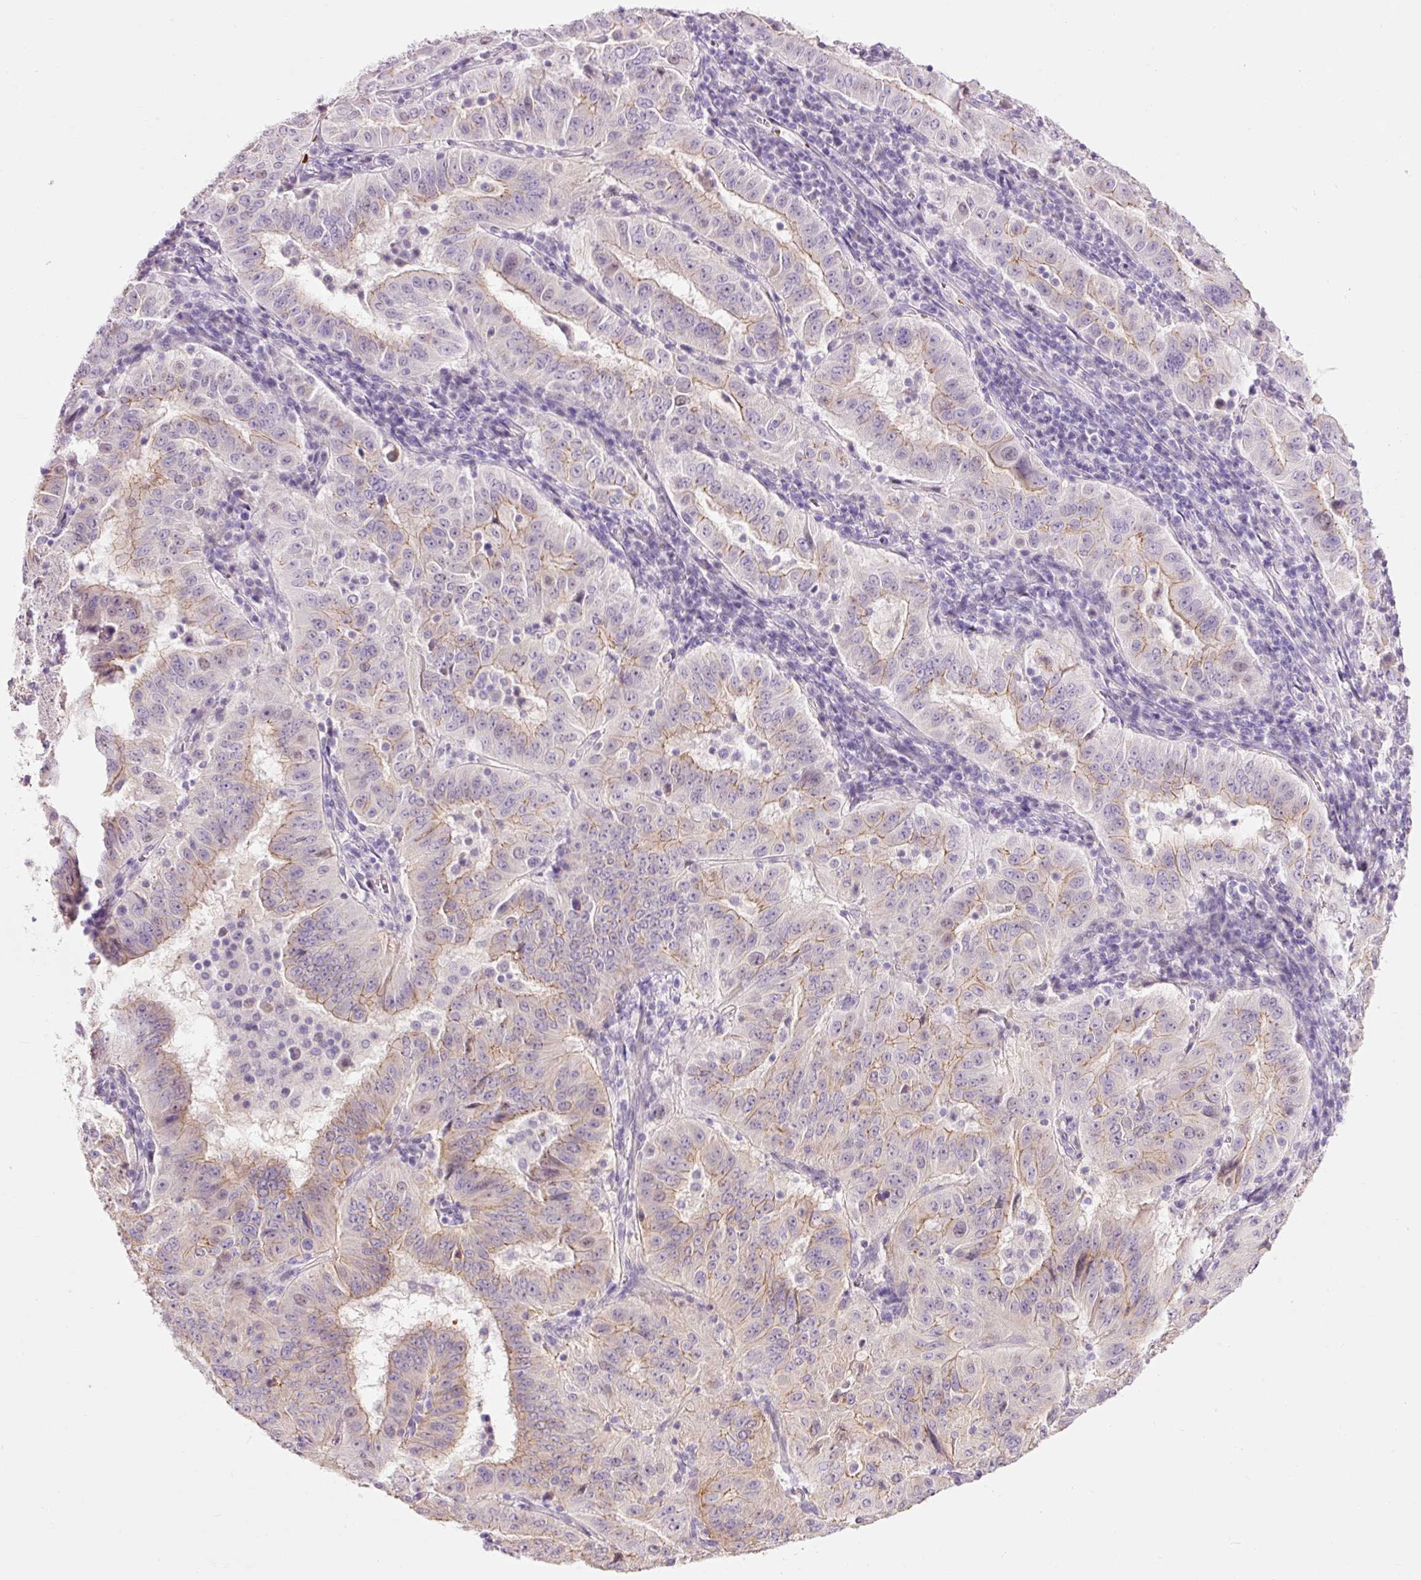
{"staining": {"intensity": "moderate", "quantity": "<25%", "location": "cytoplasmic/membranous"}, "tissue": "pancreatic cancer", "cell_type": "Tumor cells", "image_type": "cancer", "snomed": [{"axis": "morphology", "description": "Adenocarcinoma, NOS"}, {"axis": "topography", "description": "Pancreas"}], "caption": "Pancreatic cancer tissue demonstrates moderate cytoplasmic/membranous positivity in about <25% of tumor cells, visualized by immunohistochemistry.", "gene": "DHRS11", "patient": {"sex": "male", "age": 63}}